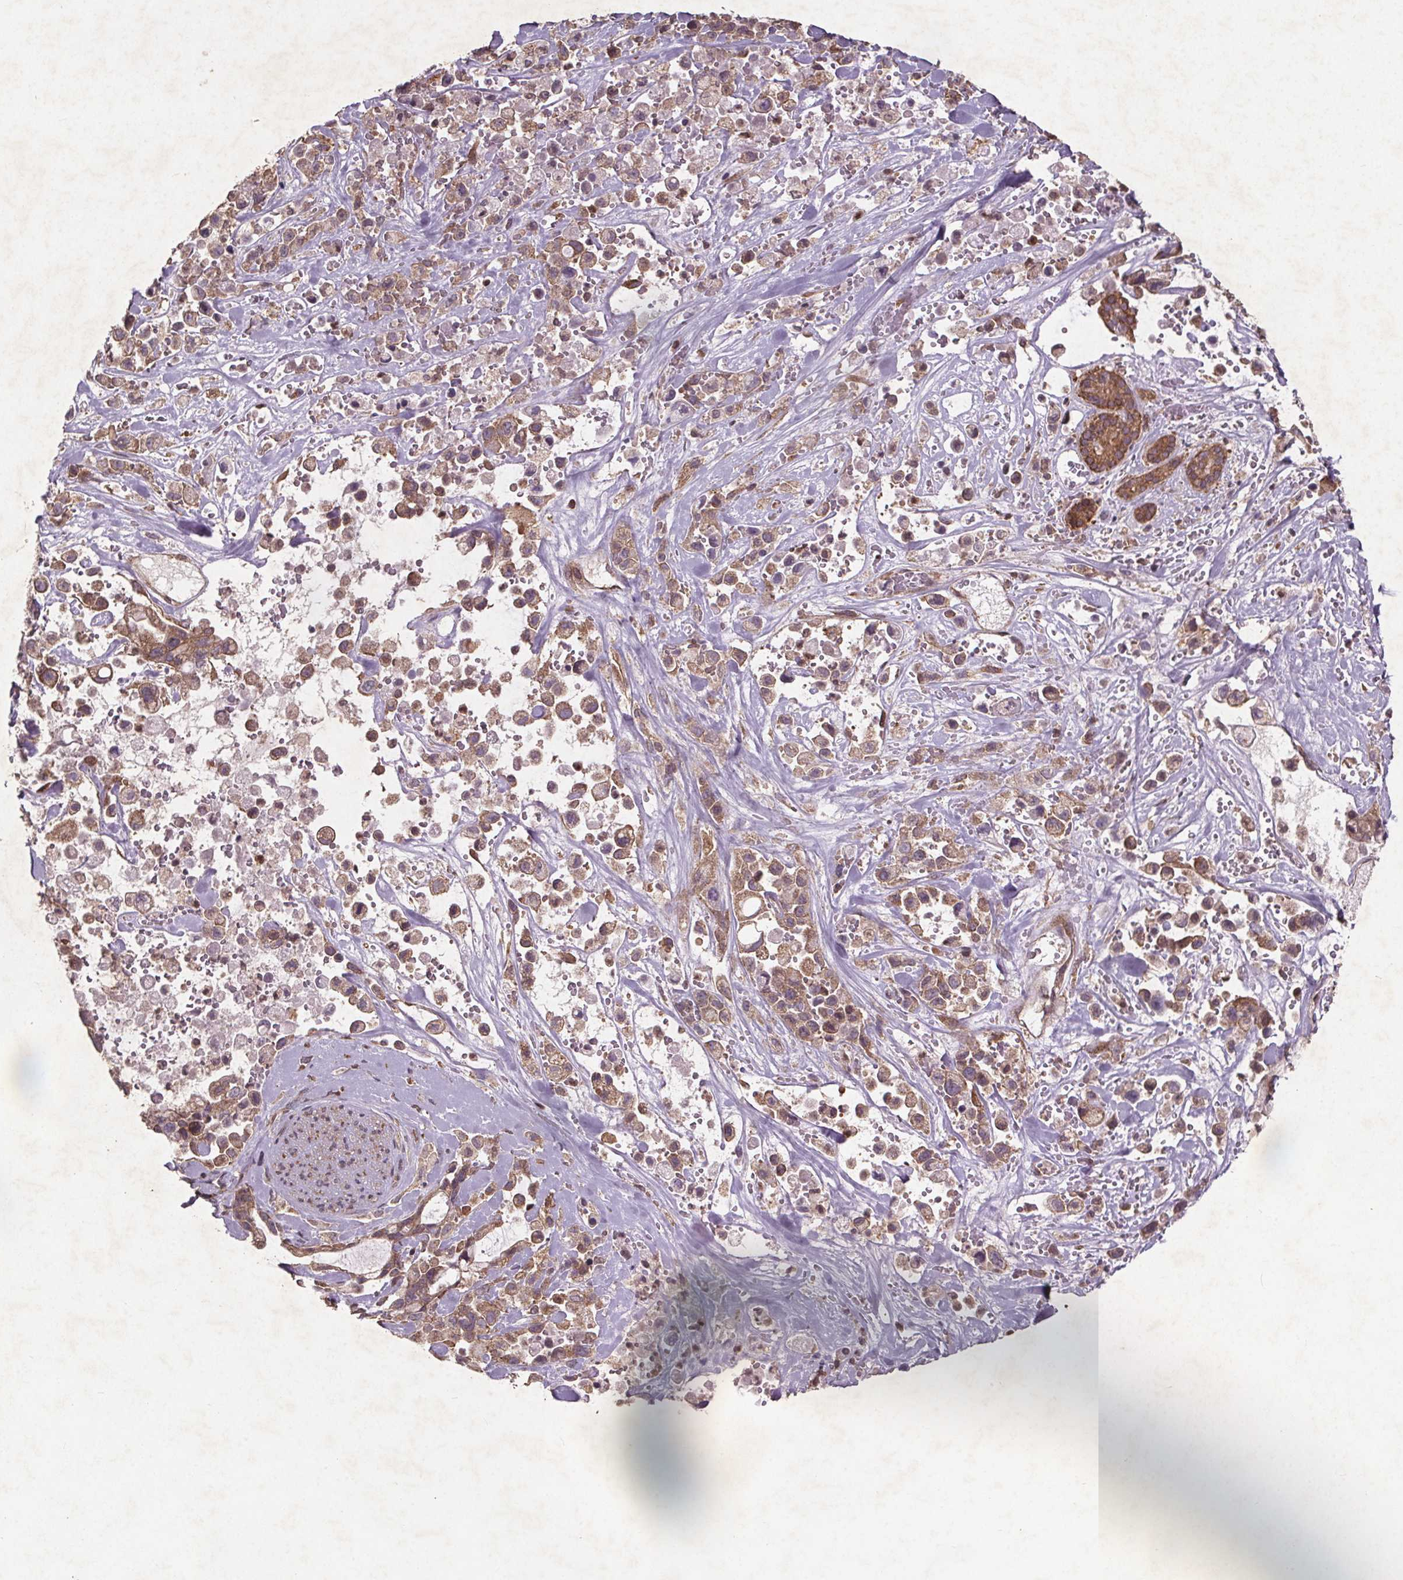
{"staining": {"intensity": "weak", "quantity": ">75%", "location": "cytoplasmic/membranous"}, "tissue": "pancreatic cancer", "cell_type": "Tumor cells", "image_type": "cancer", "snomed": [{"axis": "morphology", "description": "Adenocarcinoma, NOS"}, {"axis": "topography", "description": "Pancreas"}], "caption": "Pancreatic cancer stained for a protein demonstrates weak cytoplasmic/membranous positivity in tumor cells.", "gene": "STRN3", "patient": {"sex": "male", "age": 44}}